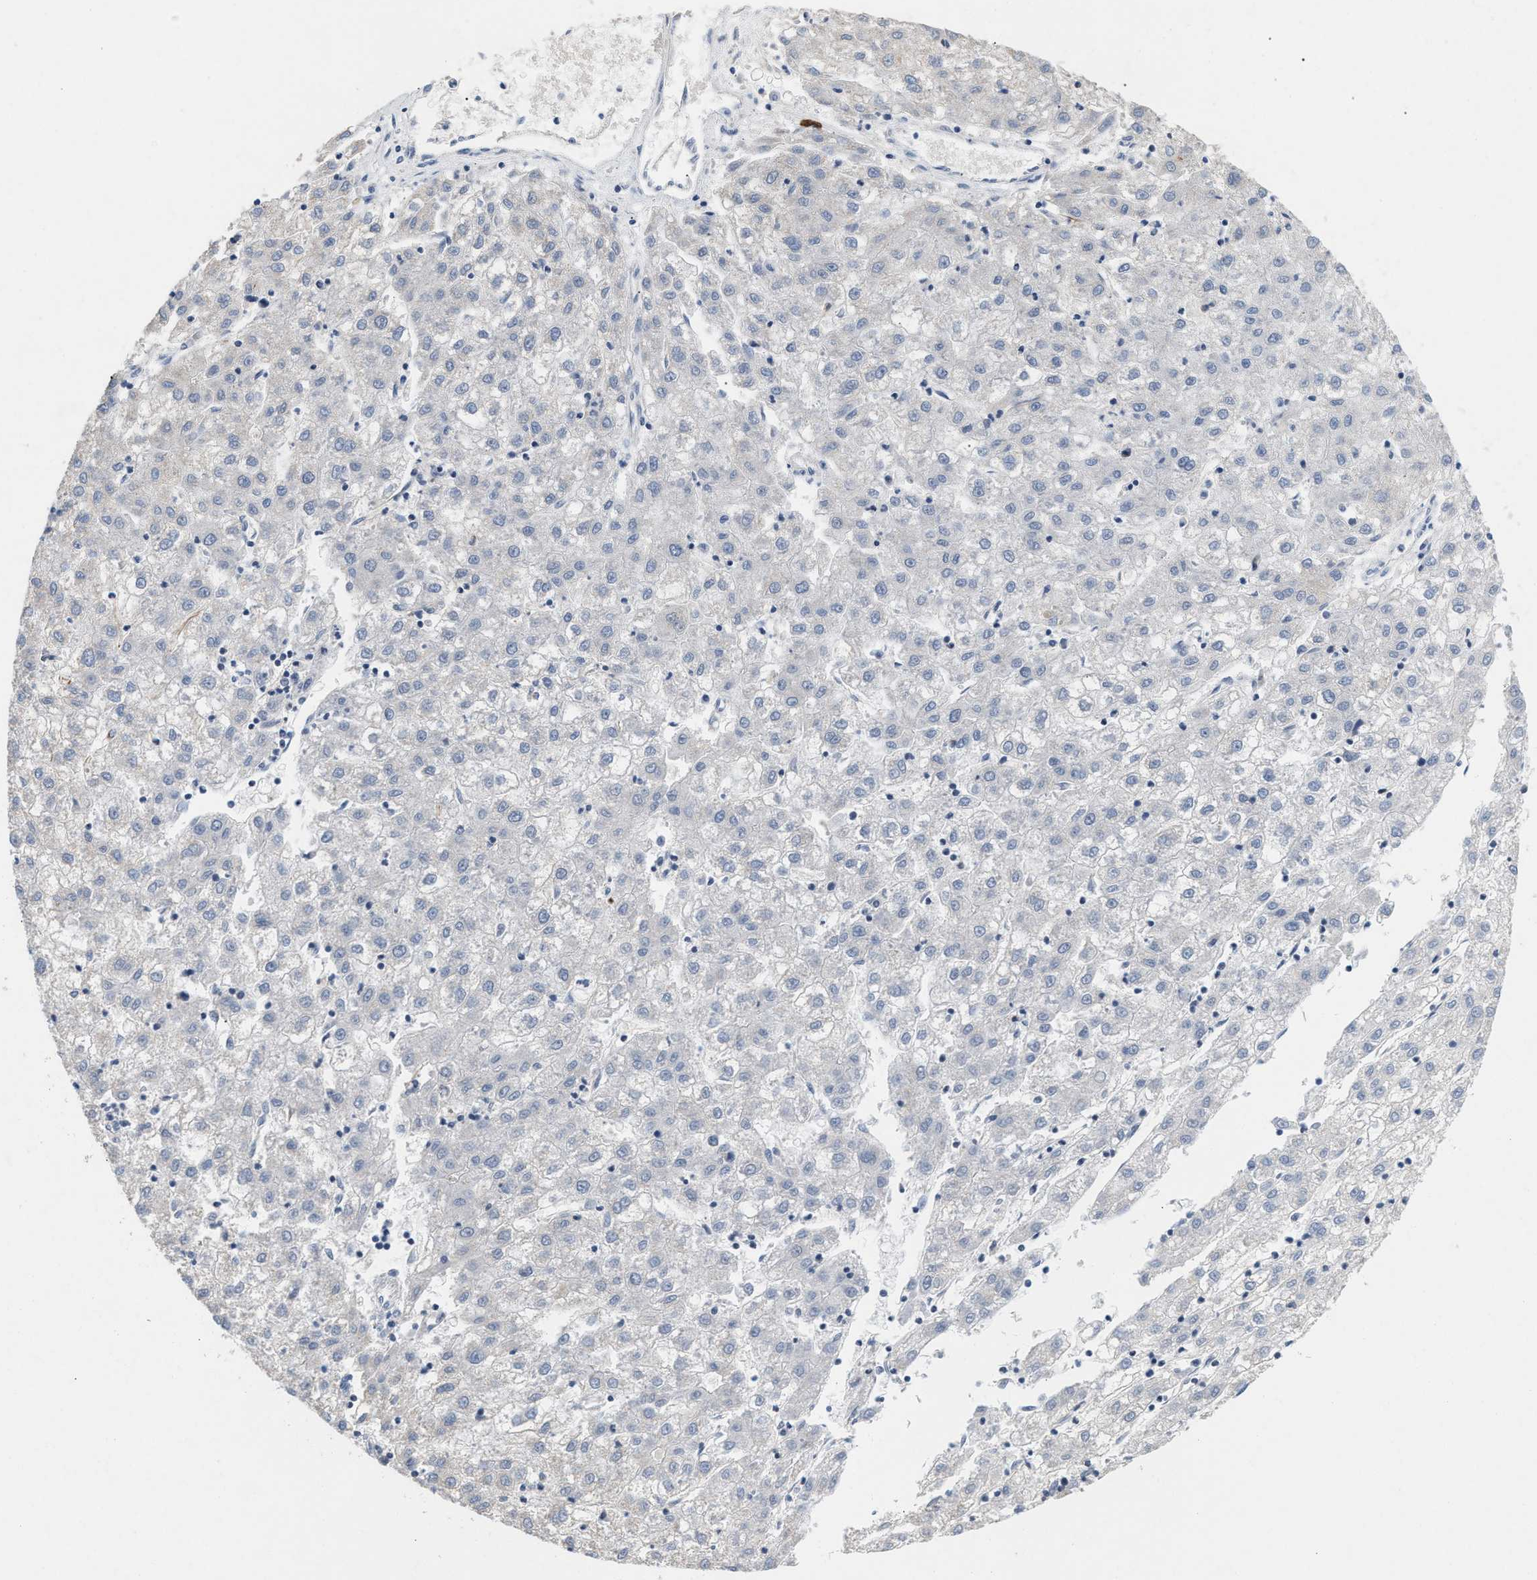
{"staining": {"intensity": "negative", "quantity": "none", "location": "none"}, "tissue": "liver cancer", "cell_type": "Tumor cells", "image_type": "cancer", "snomed": [{"axis": "morphology", "description": "Carcinoma, Hepatocellular, NOS"}, {"axis": "topography", "description": "Liver"}], "caption": "High power microscopy photomicrograph of an IHC histopathology image of liver hepatocellular carcinoma, revealing no significant positivity in tumor cells.", "gene": "UBAP2", "patient": {"sex": "male", "age": 72}}